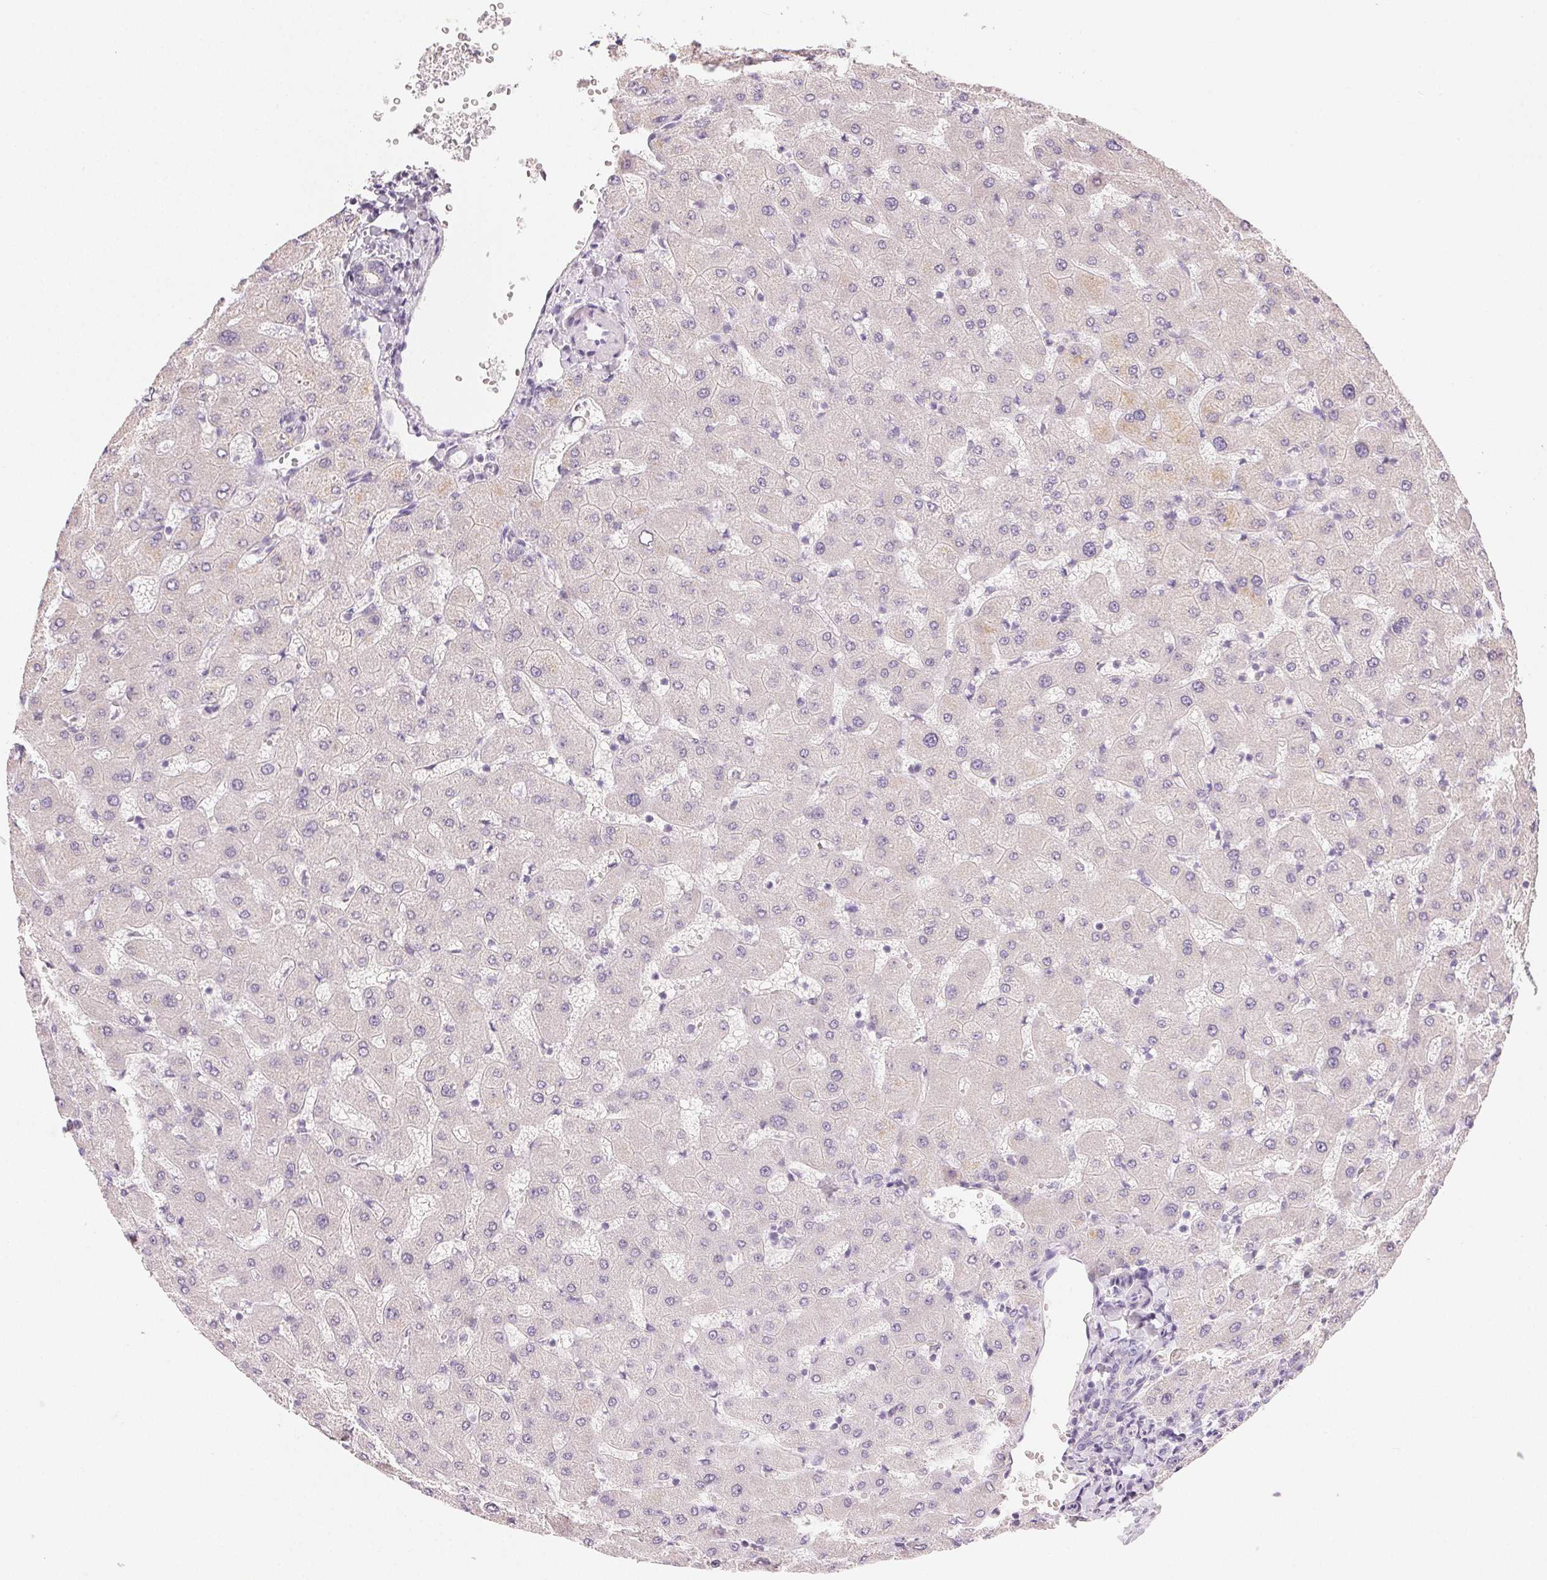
{"staining": {"intensity": "negative", "quantity": "none", "location": "none"}, "tissue": "liver", "cell_type": "Cholangiocytes", "image_type": "normal", "snomed": [{"axis": "morphology", "description": "Normal tissue, NOS"}, {"axis": "topography", "description": "Liver"}], "caption": "The IHC photomicrograph has no significant positivity in cholangiocytes of liver. (Immunohistochemistry (ihc), brightfield microscopy, high magnification).", "gene": "SFTPD", "patient": {"sex": "female", "age": 63}}